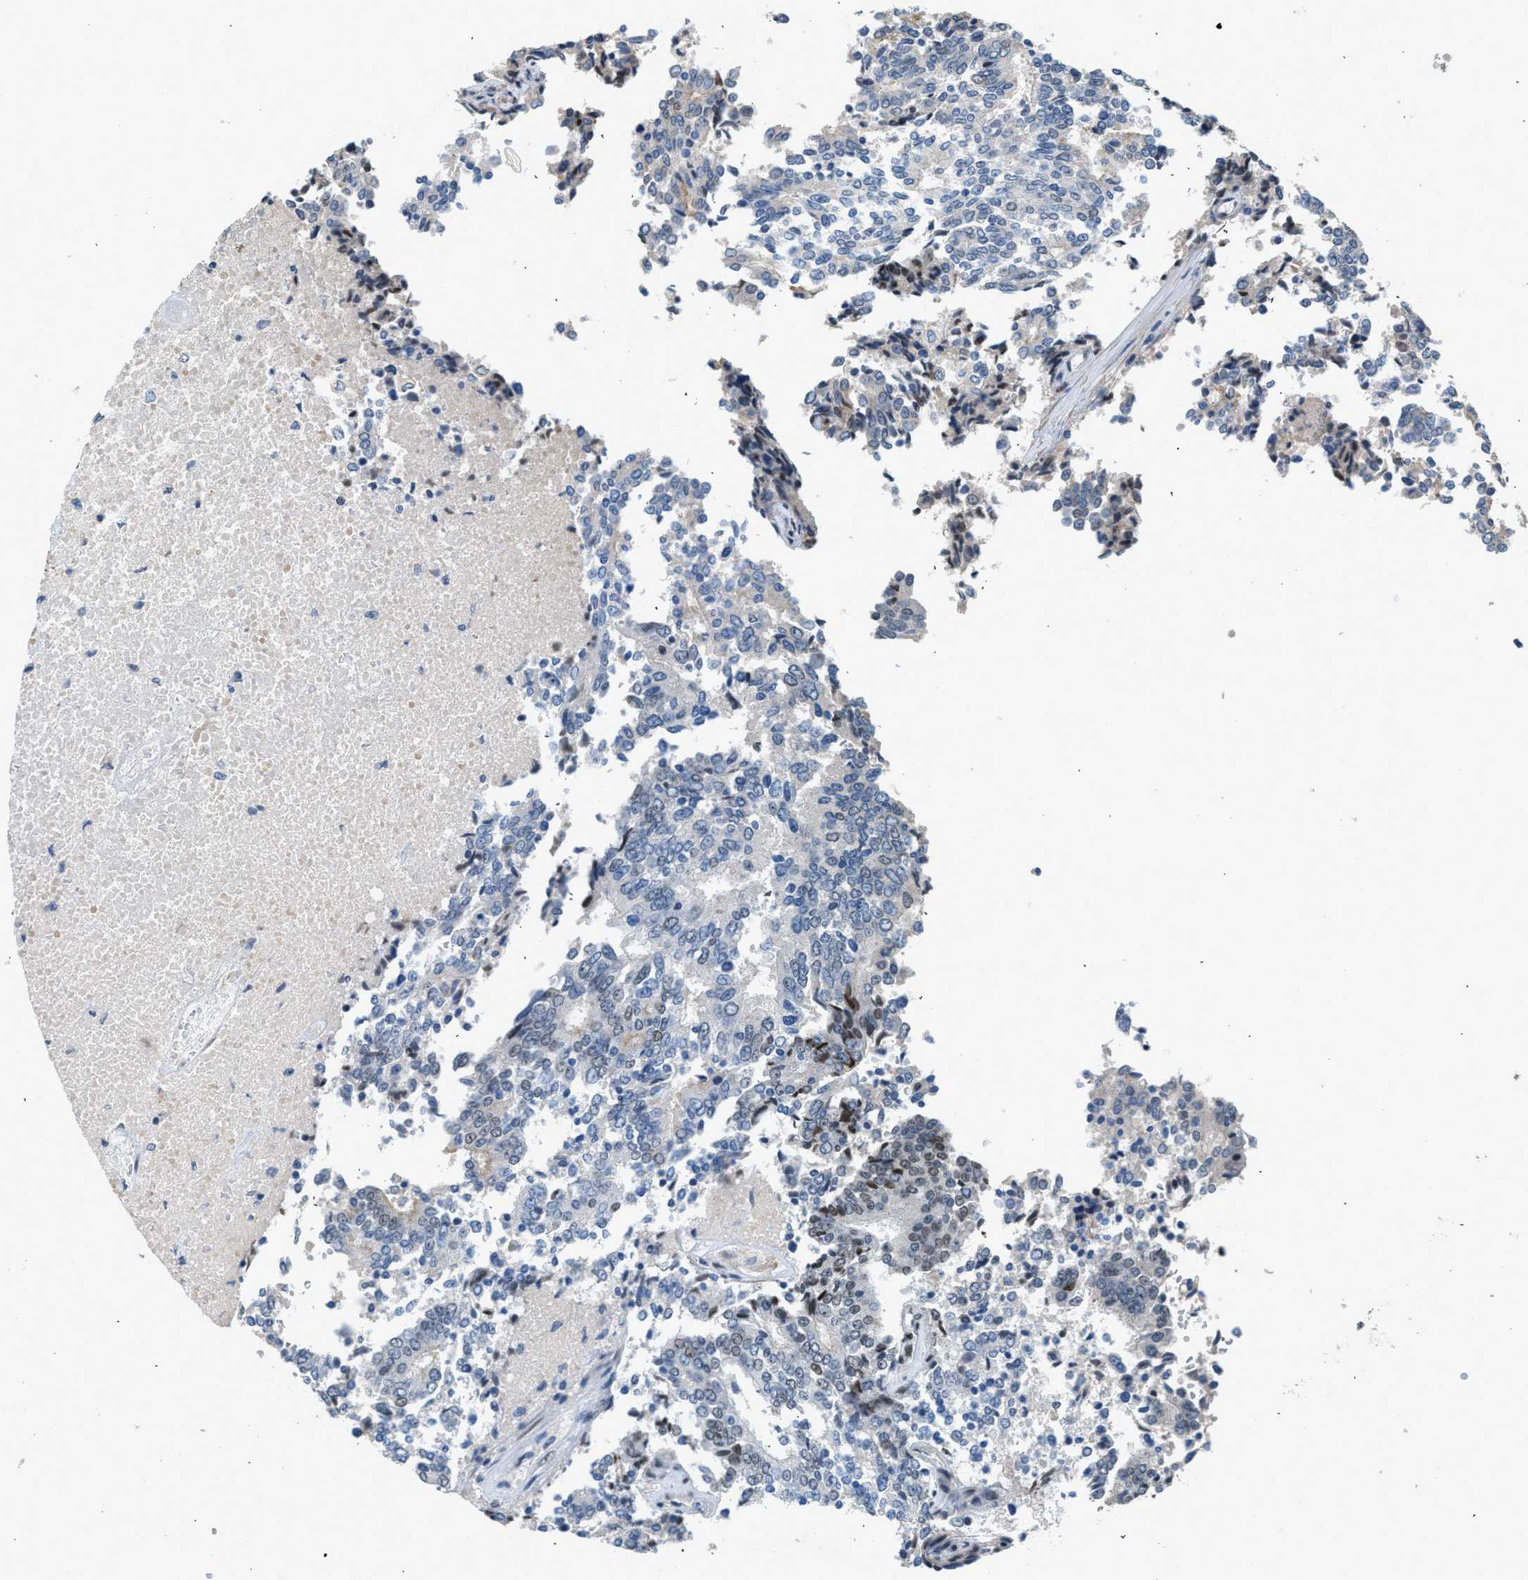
{"staining": {"intensity": "weak", "quantity": "<25%", "location": "nuclear"}, "tissue": "prostate cancer", "cell_type": "Tumor cells", "image_type": "cancer", "snomed": [{"axis": "morphology", "description": "Normal tissue, NOS"}, {"axis": "morphology", "description": "Adenocarcinoma, High grade"}, {"axis": "topography", "description": "Prostate"}, {"axis": "topography", "description": "Seminal veicle"}], "caption": "Micrograph shows no protein staining in tumor cells of prostate cancer (adenocarcinoma (high-grade)) tissue. Brightfield microscopy of immunohistochemistry stained with DAB (brown) and hematoxylin (blue), captured at high magnification.", "gene": "ZBTB20", "patient": {"sex": "male", "age": 55}}